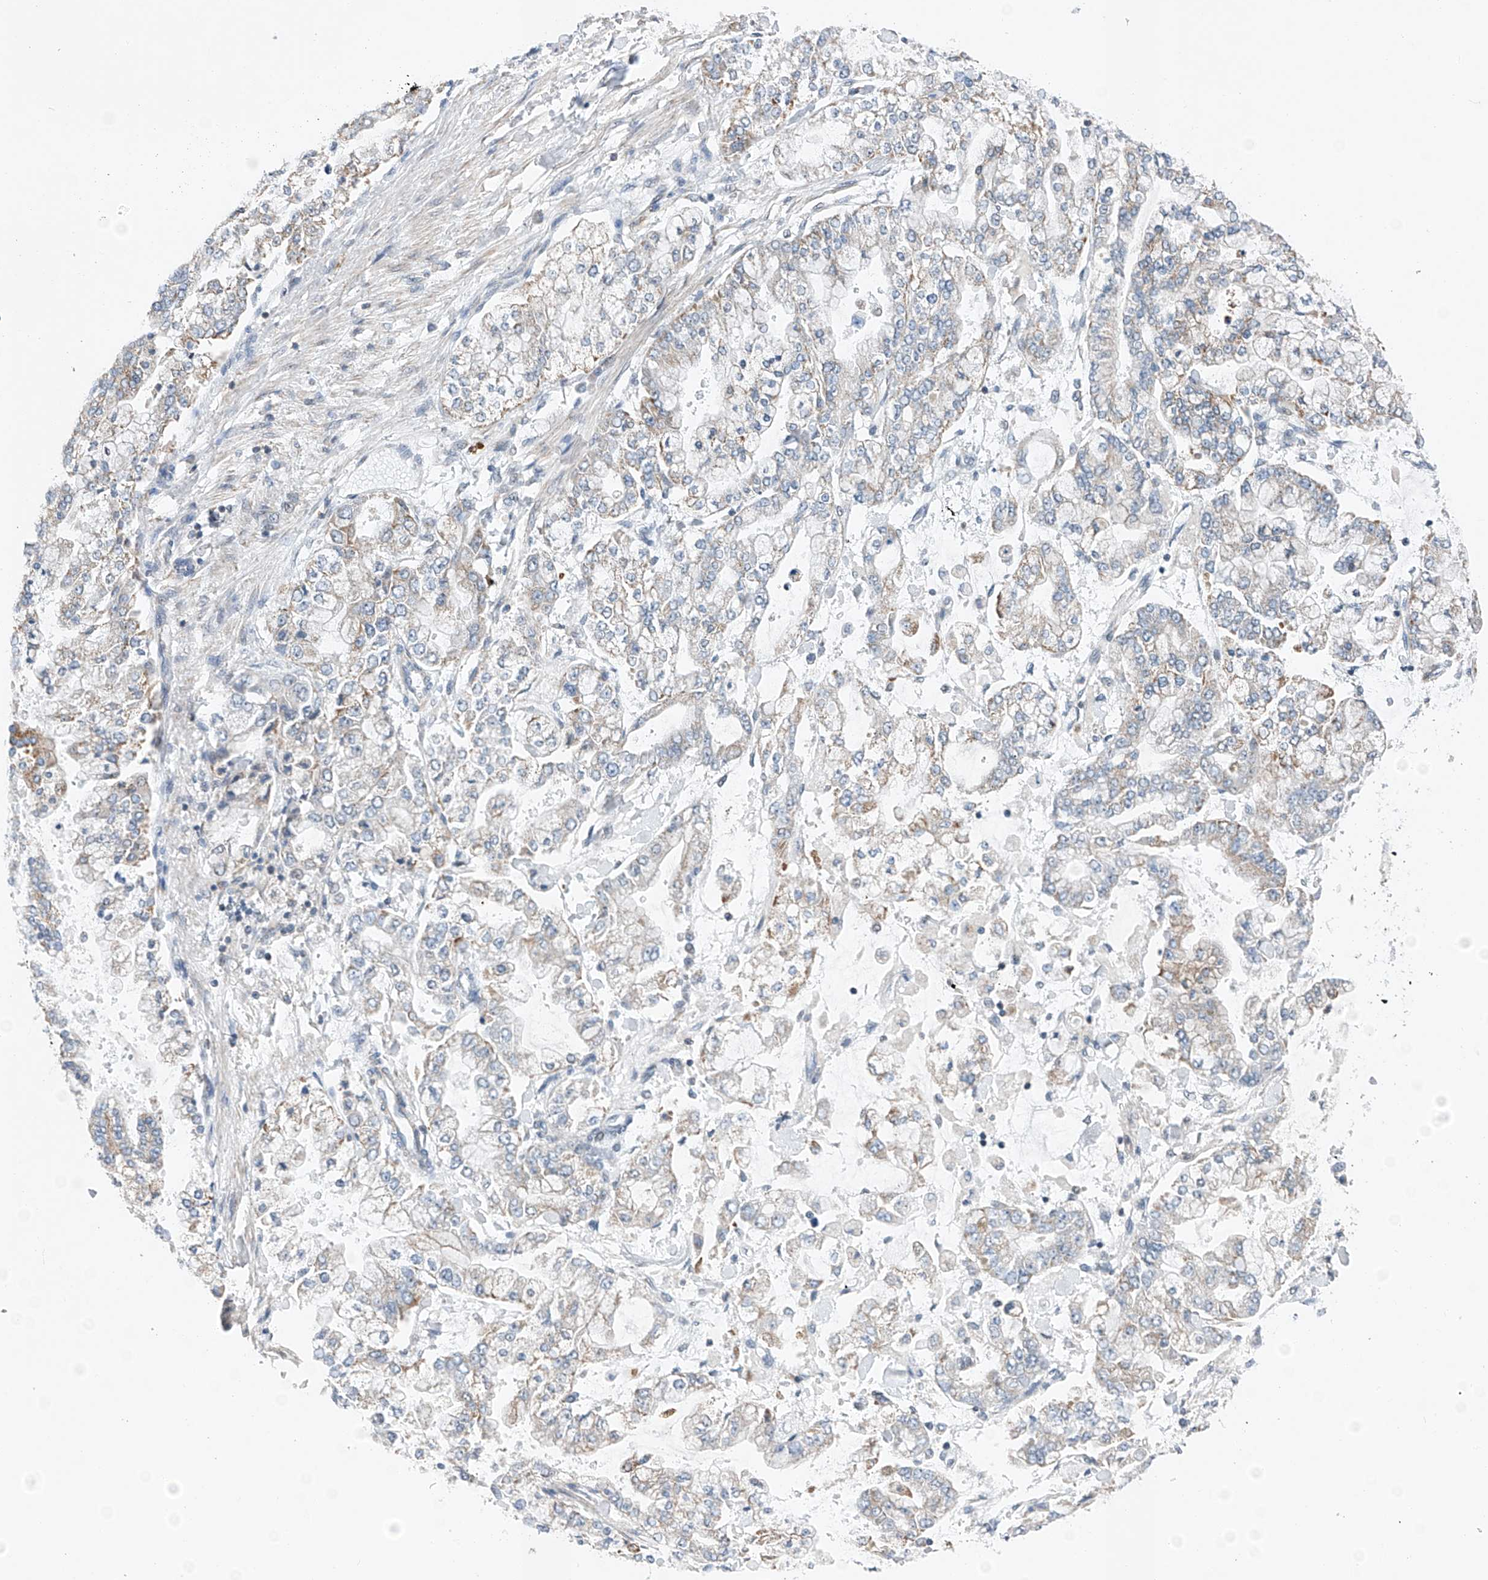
{"staining": {"intensity": "weak", "quantity": "25%-75%", "location": "cytoplasmic/membranous"}, "tissue": "stomach cancer", "cell_type": "Tumor cells", "image_type": "cancer", "snomed": [{"axis": "morphology", "description": "Normal tissue, NOS"}, {"axis": "morphology", "description": "Adenocarcinoma, NOS"}, {"axis": "topography", "description": "Stomach, upper"}, {"axis": "topography", "description": "Stomach"}], "caption": "Immunohistochemical staining of stomach cancer (adenocarcinoma) shows low levels of weak cytoplasmic/membranous staining in about 25%-75% of tumor cells.", "gene": "KLF15", "patient": {"sex": "male", "age": 76}}